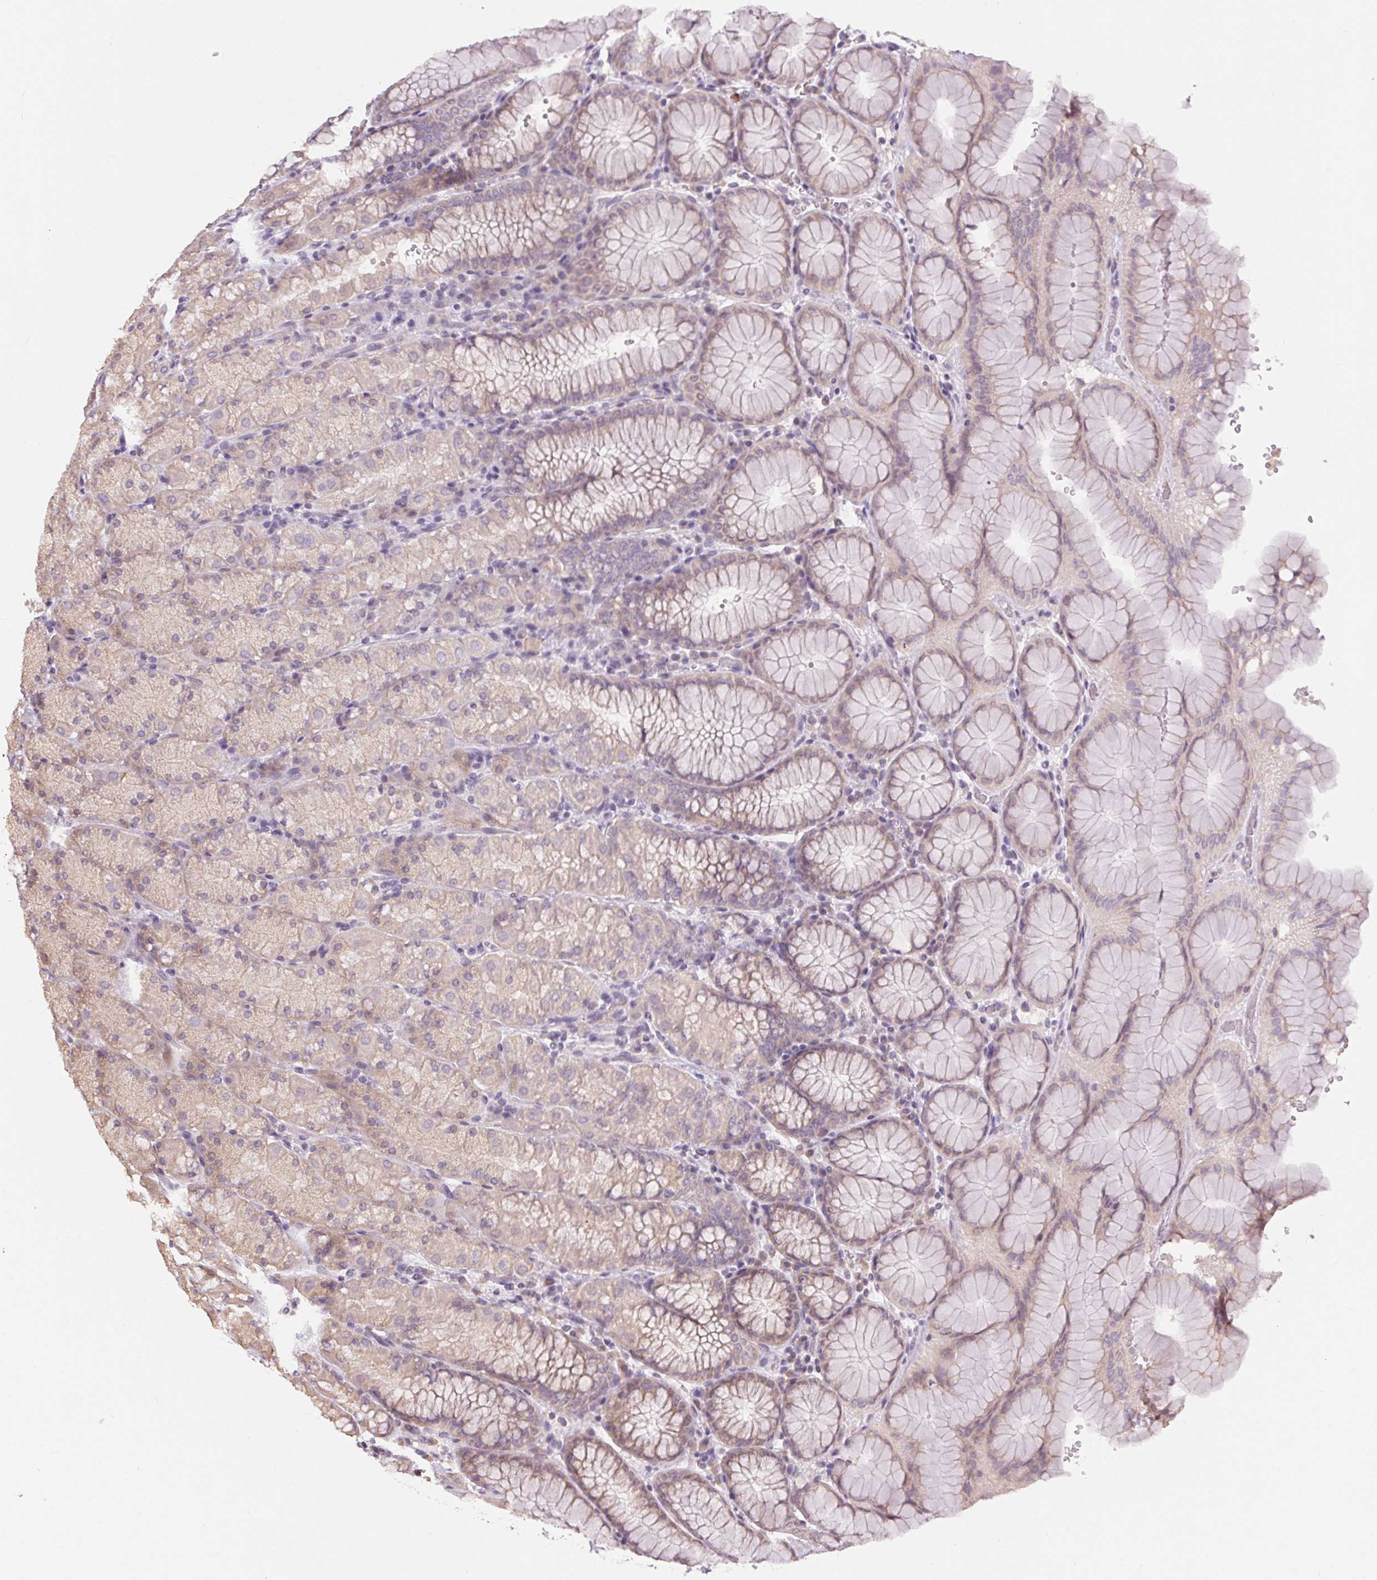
{"staining": {"intensity": "weak", "quantity": "25%-75%", "location": "cytoplasmic/membranous"}, "tissue": "stomach", "cell_type": "Glandular cells", "image_type": "normal", "snomed": [{"axis": "morphology", "description": "Normal tissue, NOS"}, {"axis": "topography", "description": "Stomach, upper"}, {"axis": "topography", "description": "Stomach"}], "caption": "Benign stomach displays weak cytoplasmic/membranous expression in about 25%-75% of glandular cells Nuclei are stained in blue..", "gene": "SPACA9", "patient": {"sex": "male", "age": 76}}